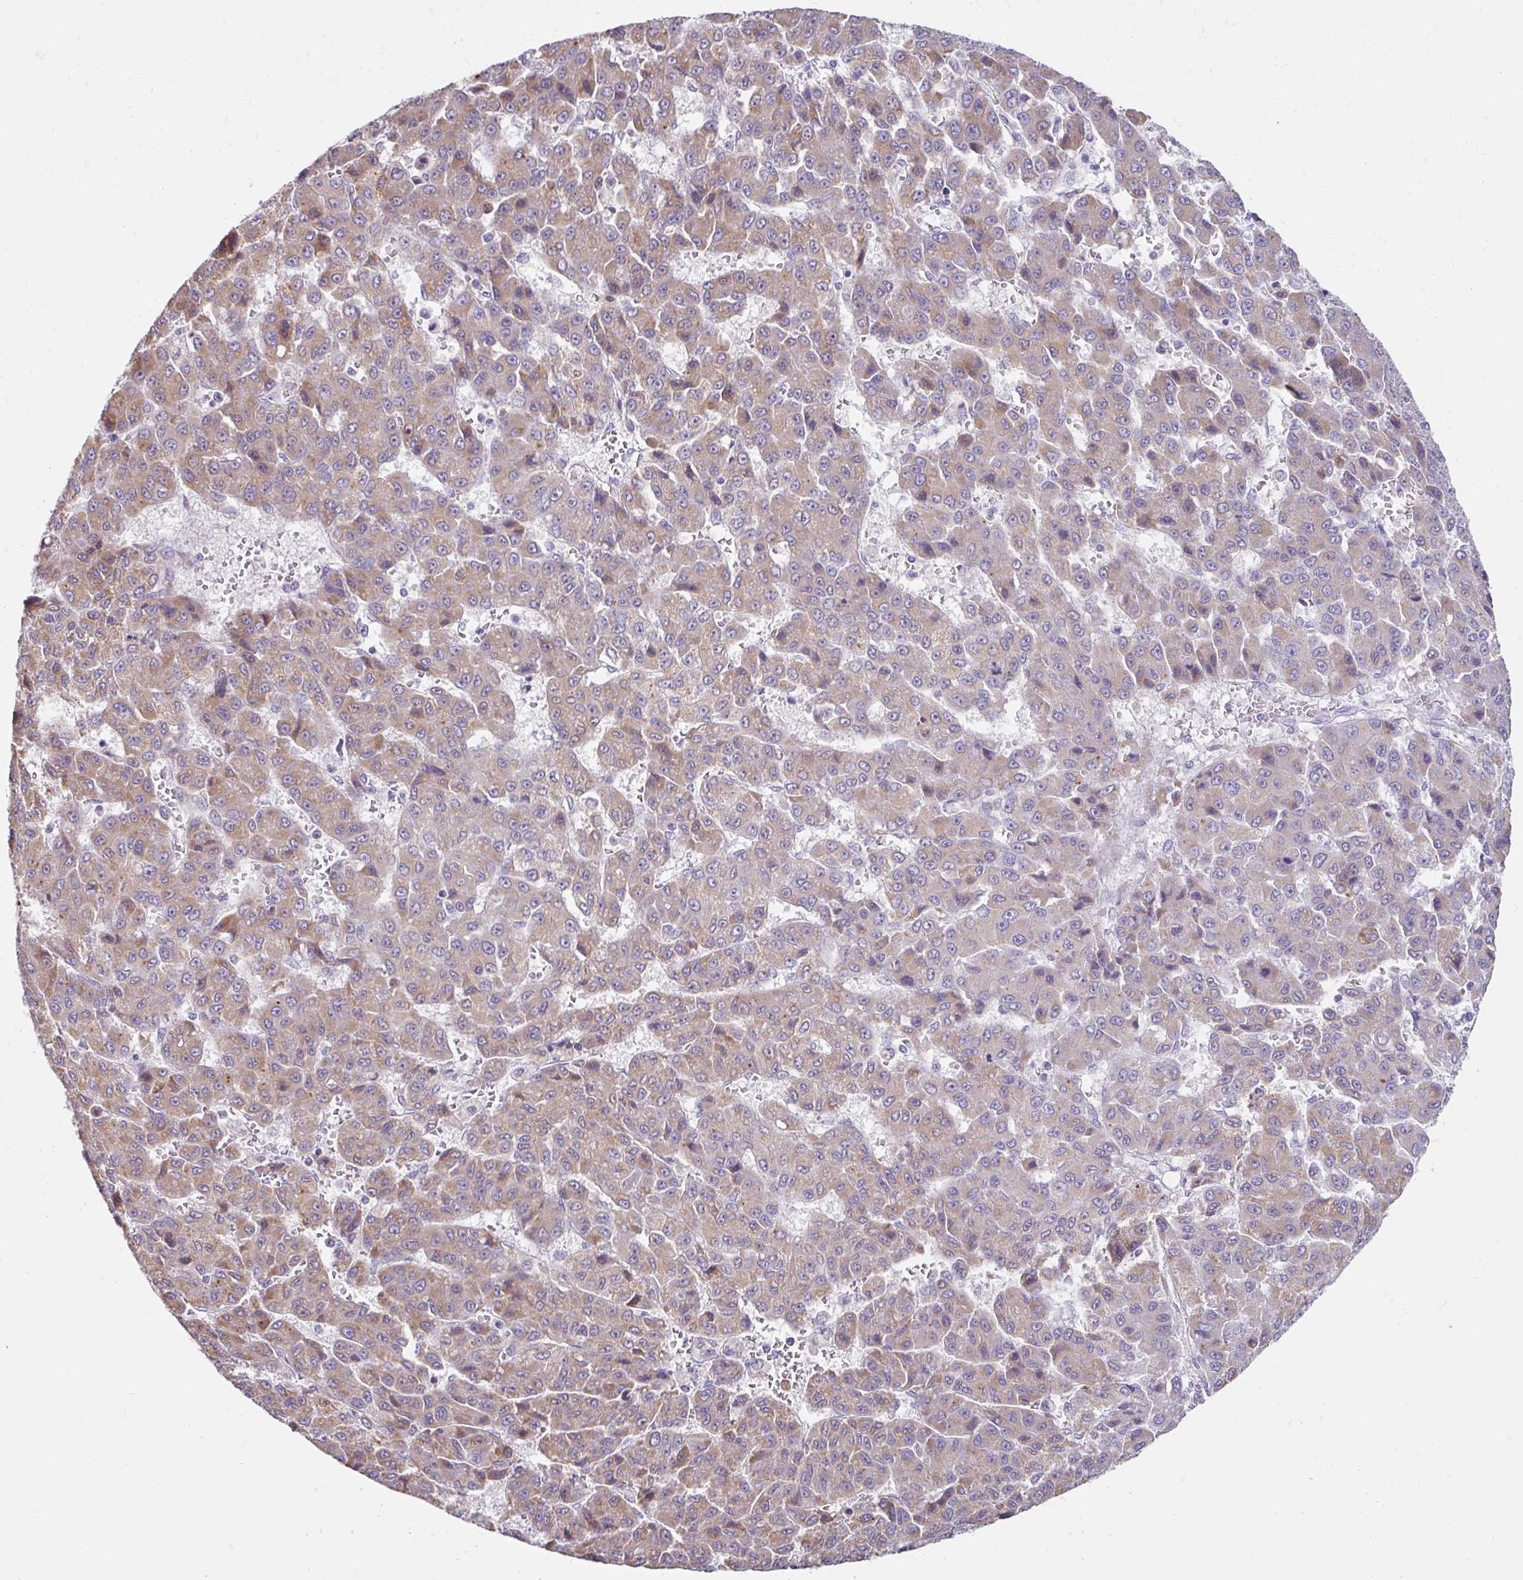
{"staining": {"intensity": "moderate", "quantity": ">75%", "location": "cytoplasmic/membranous"}, "tissue": "liver cancer", "cell_type": "Tumor cells", "image_type": "cancer", "snomed": [{"axis": "morphology", "description": "Carcinoma, Hepatocellular, NOS"}, {"axis": "topography", "description": "Liver"}], "caption": "IHC (DAB (3,3'-diaminobenzidine)) staining of hepatocellular carcinoma (liver) exhibits moderate cytoplasmic/membranous protein staining in approximately >75% of tumor cells.", "gene": "NT5C1B", "patient": {"sex": "male", "age": 70}}